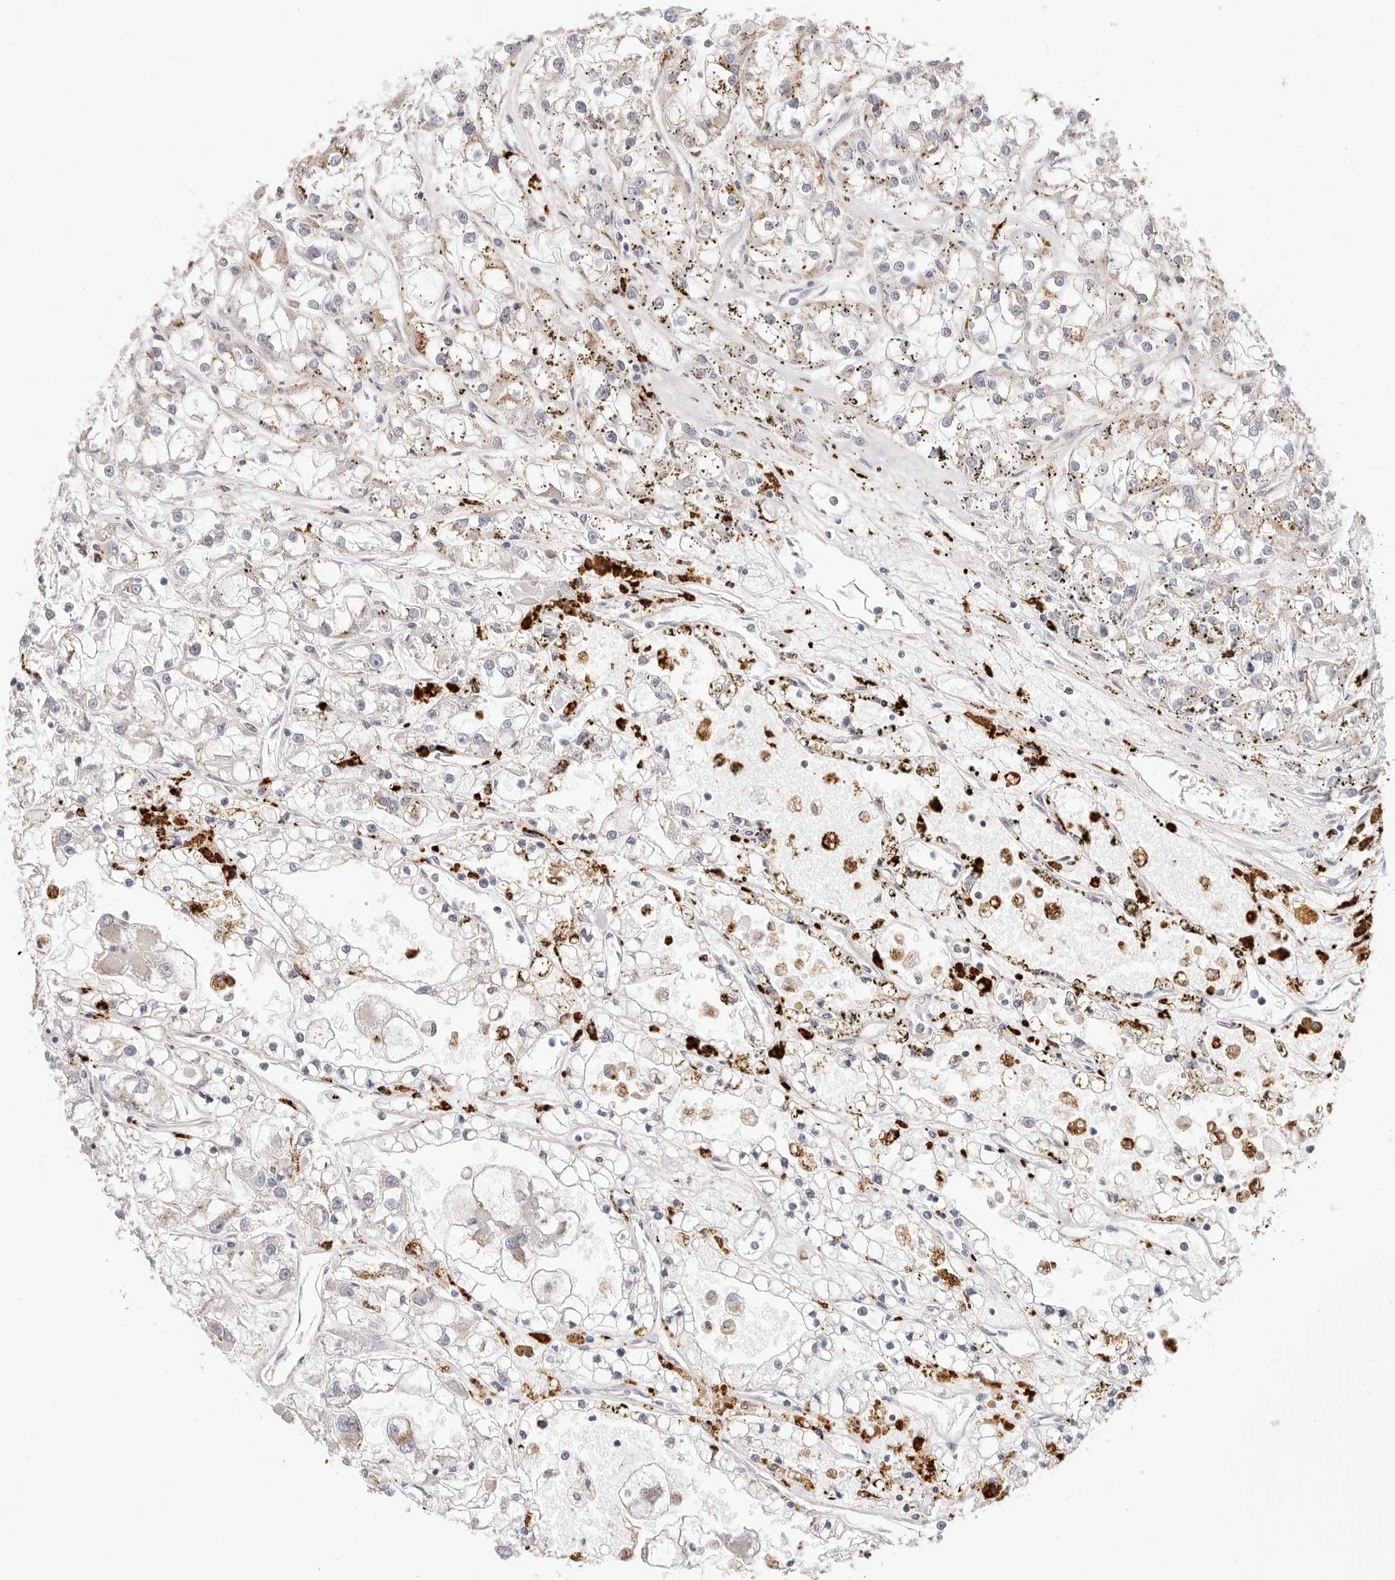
{"staining": {"intensity": "moderate", "quantity": "<25%", "location": "cytoplasmic/membranous"}, "tissue": "renal cancer", "cell_type": "Tumor cells", "image_type": "cancer", "snomed": [{"axis": "morphology", "description": "Adenocarcinoma, NOS"}, {"axis": "topography", "description": "Kidney"}], "caption": "DAB (3,3'-diaminobenzidine) immunohistochemical staining of human adenocarcinoma (renal) shows moderate cytoplasmic/membranous protein positivity in approximately <25% of tumor cells. (Brightfield microscopy of DAB IHC at high magnification).", "gene": "STKLD1", "patient": {"sex": "female", "age": 52}}